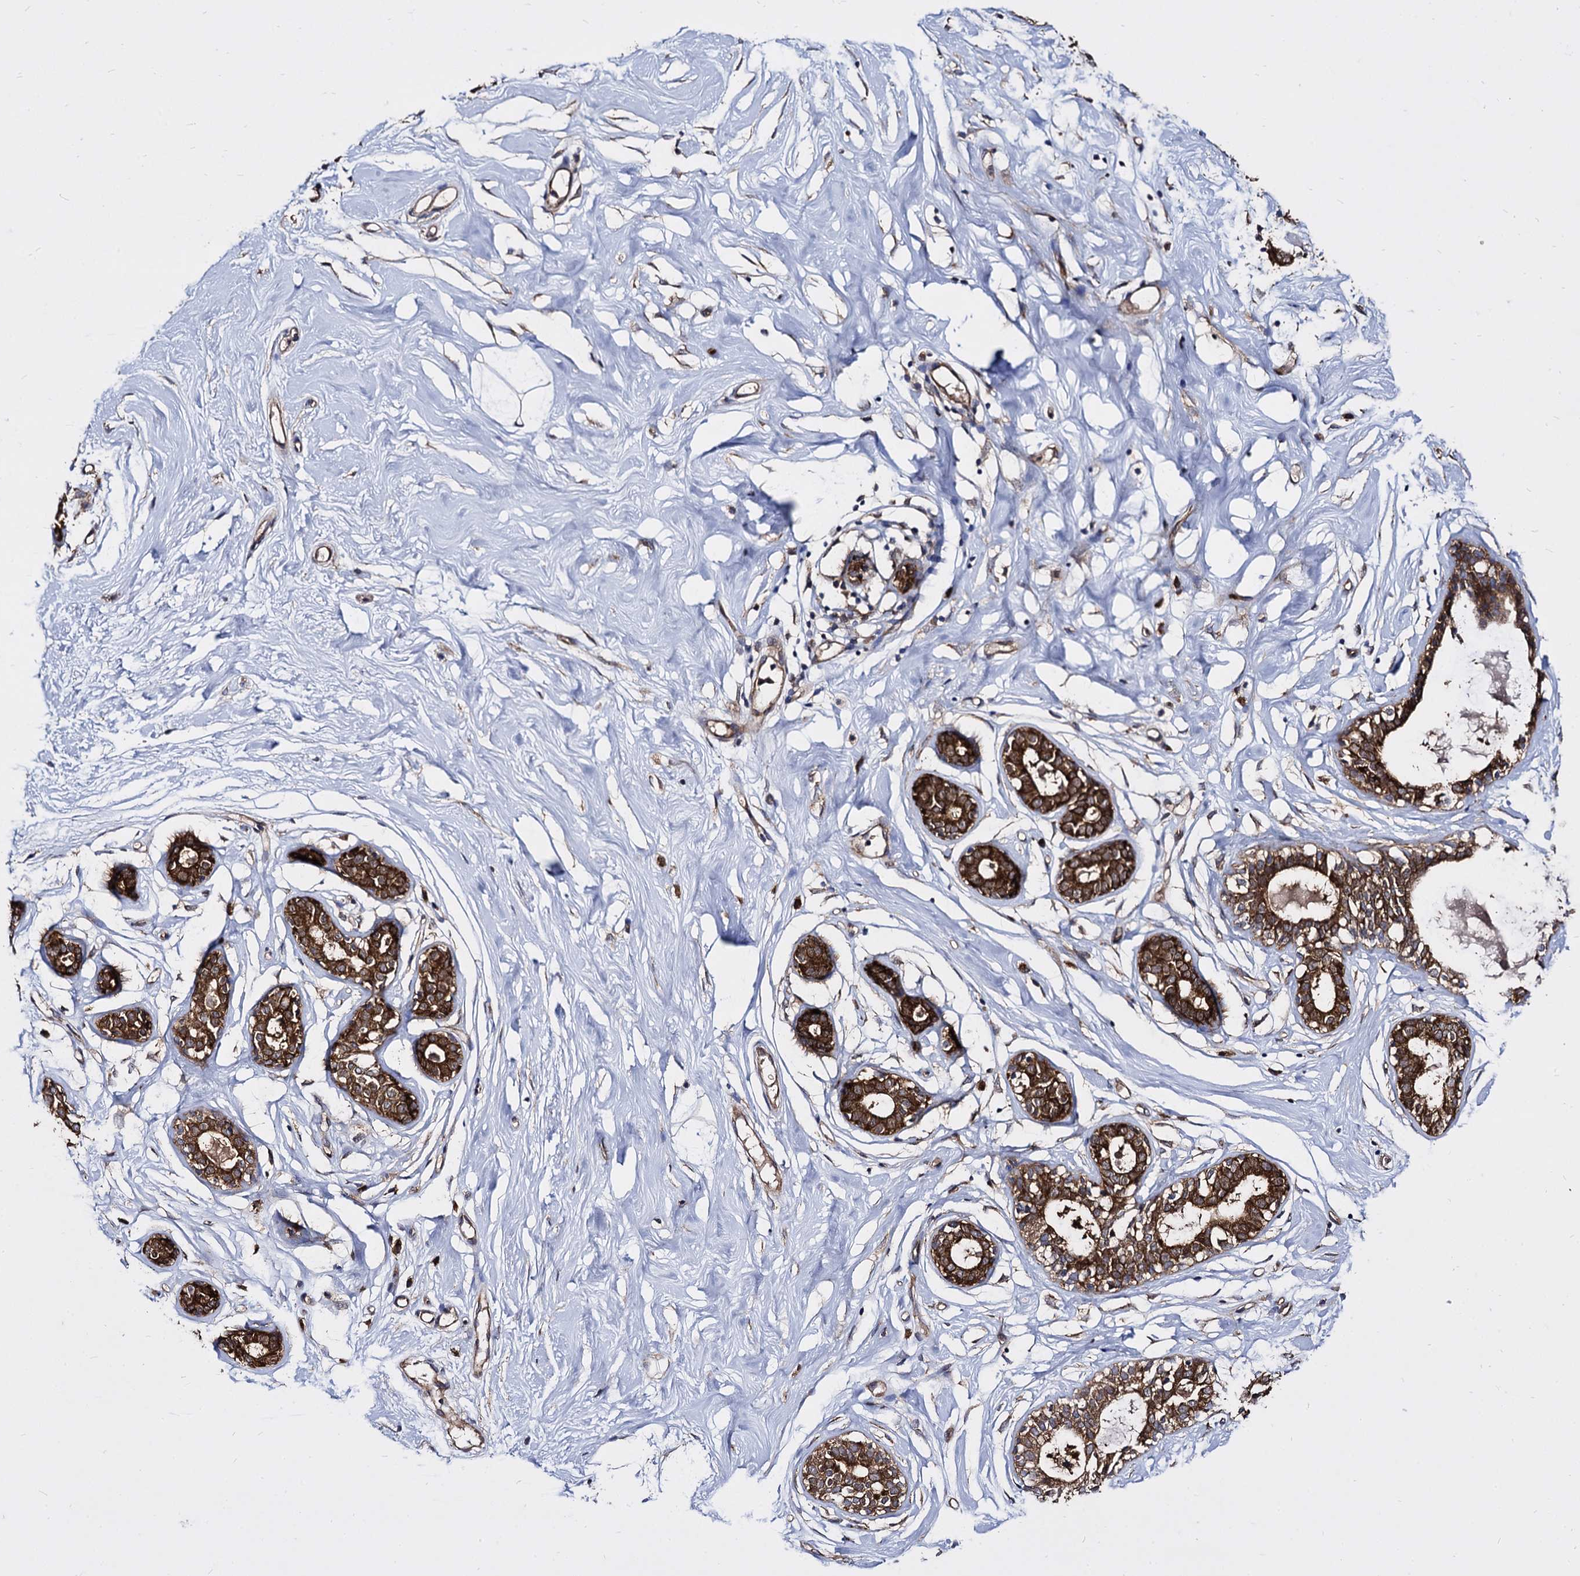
{"staining": {"intensity": "weak", "quantity": "25%-75%", "location": "cytoplasmic/membranous"}, "tissue": "breast", "cell_type": "Adipocytes", "image_type": "normal", "snomed": [{"axis": "morphology", "description": "Normal tissue, NOS"}, {"axis": "morphology", "description": "Adenoma, NOS"}, {"axis": "topography", "description": "Breast"}], "caption": "A brown stain highlights weak cytoplasmic/membranous expression of a protein in adipocytes of benign human breast.", "gene": "NME1", "patient": {"sex": "female", "age": 23}}